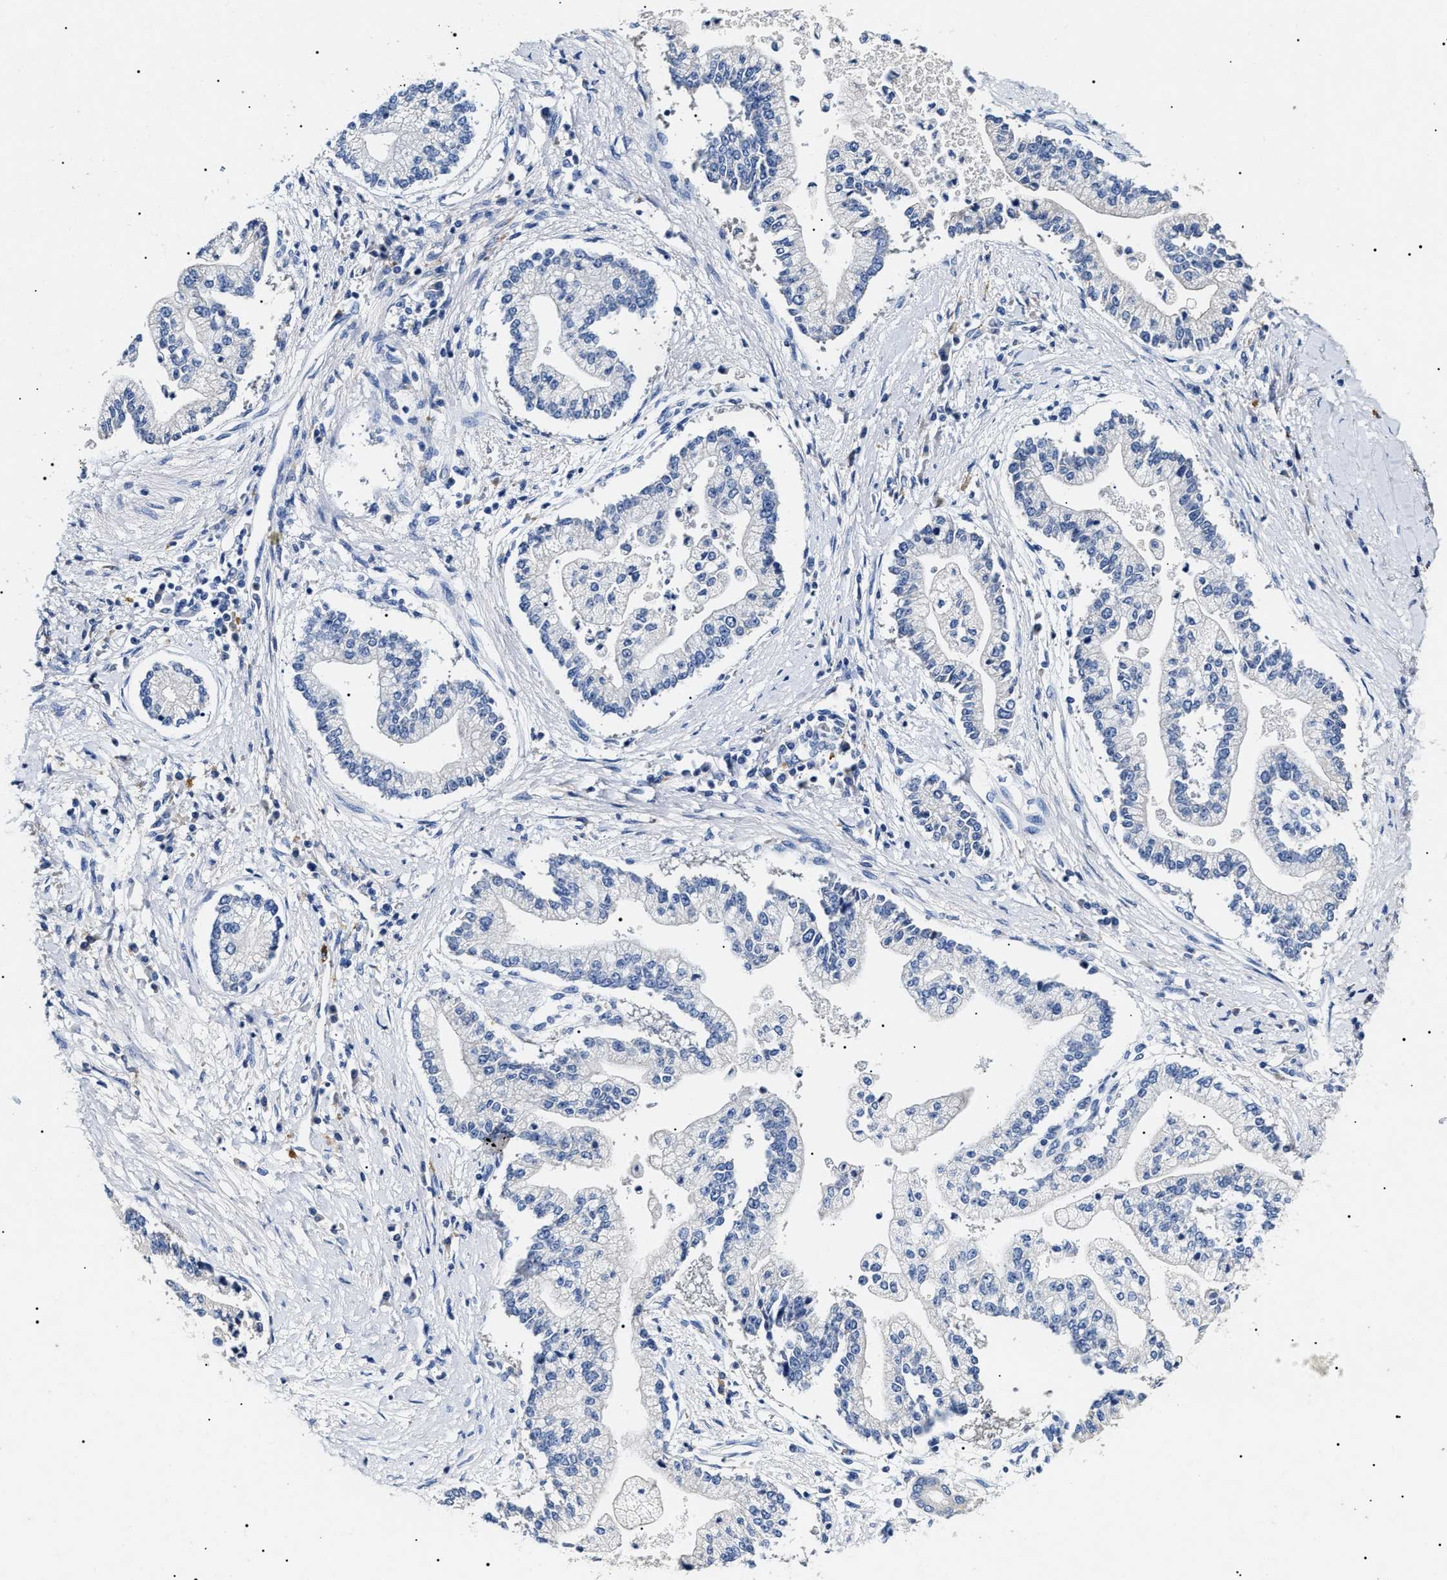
{"staining": {"intensity": "negative", "quantity": "none", "location": "none"}, "tissue": "liver cancer", "cell_type": "Tumor cells", "image_type": "cancer", "snomed": [{"axis": "morphology", "description": "Cholangiocarcinoma"}, {"axis": "topography", "description": "Liver"}], "caption": "An image of liver cancer stained for a protein exhibits no brown staining in tumor cells. (Brightfield microscopy of DAB immunohistochemistry at high magnification).", "gene": "LRRC8E", "patient": {"sex": "male", "age": 50}}